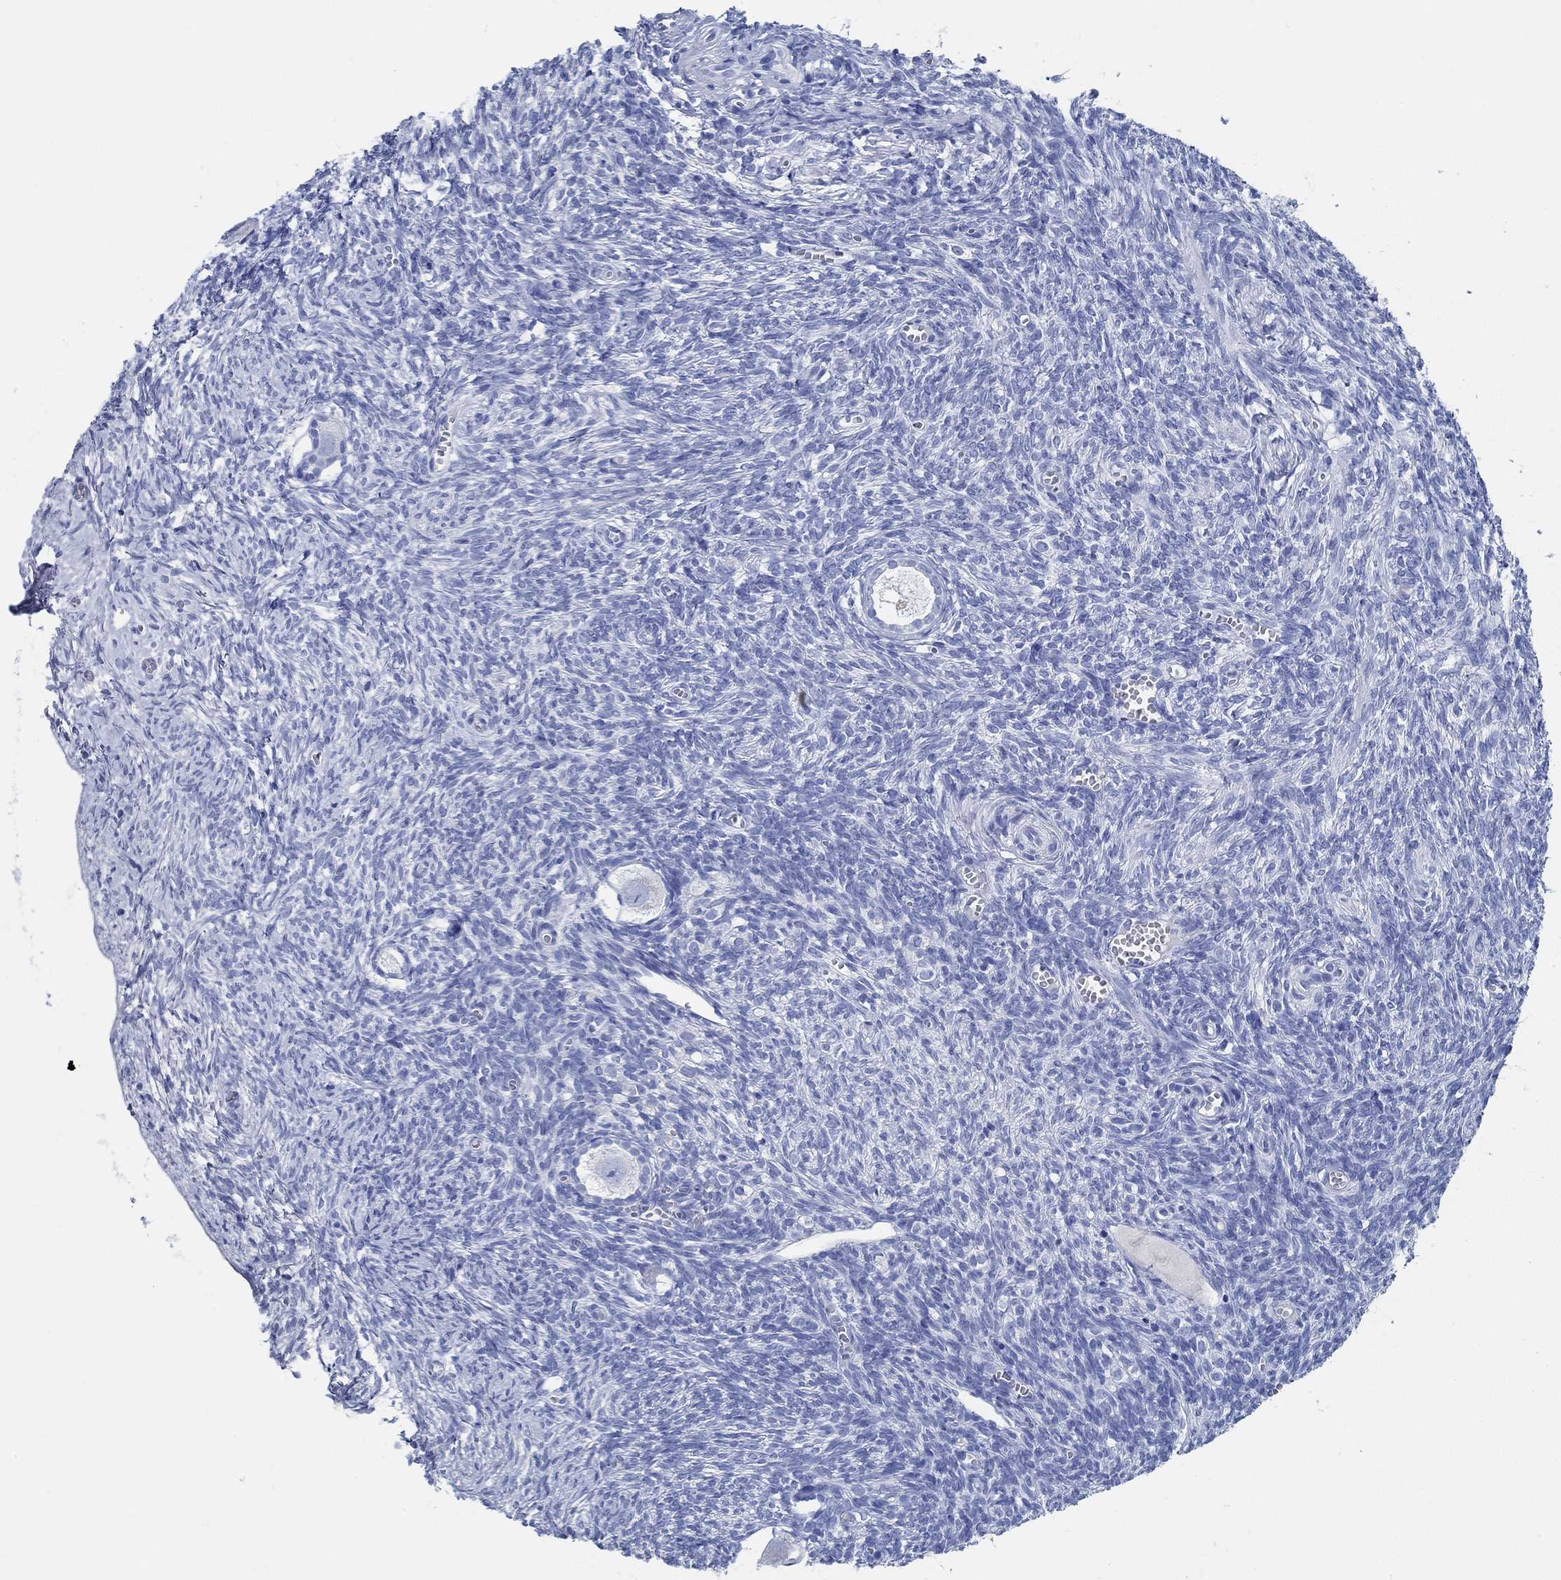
{"staining": {"intensity": "negative", "quantity": "none", "location": "none"}, "tissue": "ovary", "cell_type": "Follicle cells", "image_type": "normal", "snomed": [{"axis": "morphology", "description": "Normal tissue, NOS"}, {"axis": "topography", "description": "Ovary"}], "caption": "Ovary stained for a protein using immunohistochemistry displays no staining follicle cells.", "gene": "SLC45A1", "patient": {"sex": "female", "age": 43}}